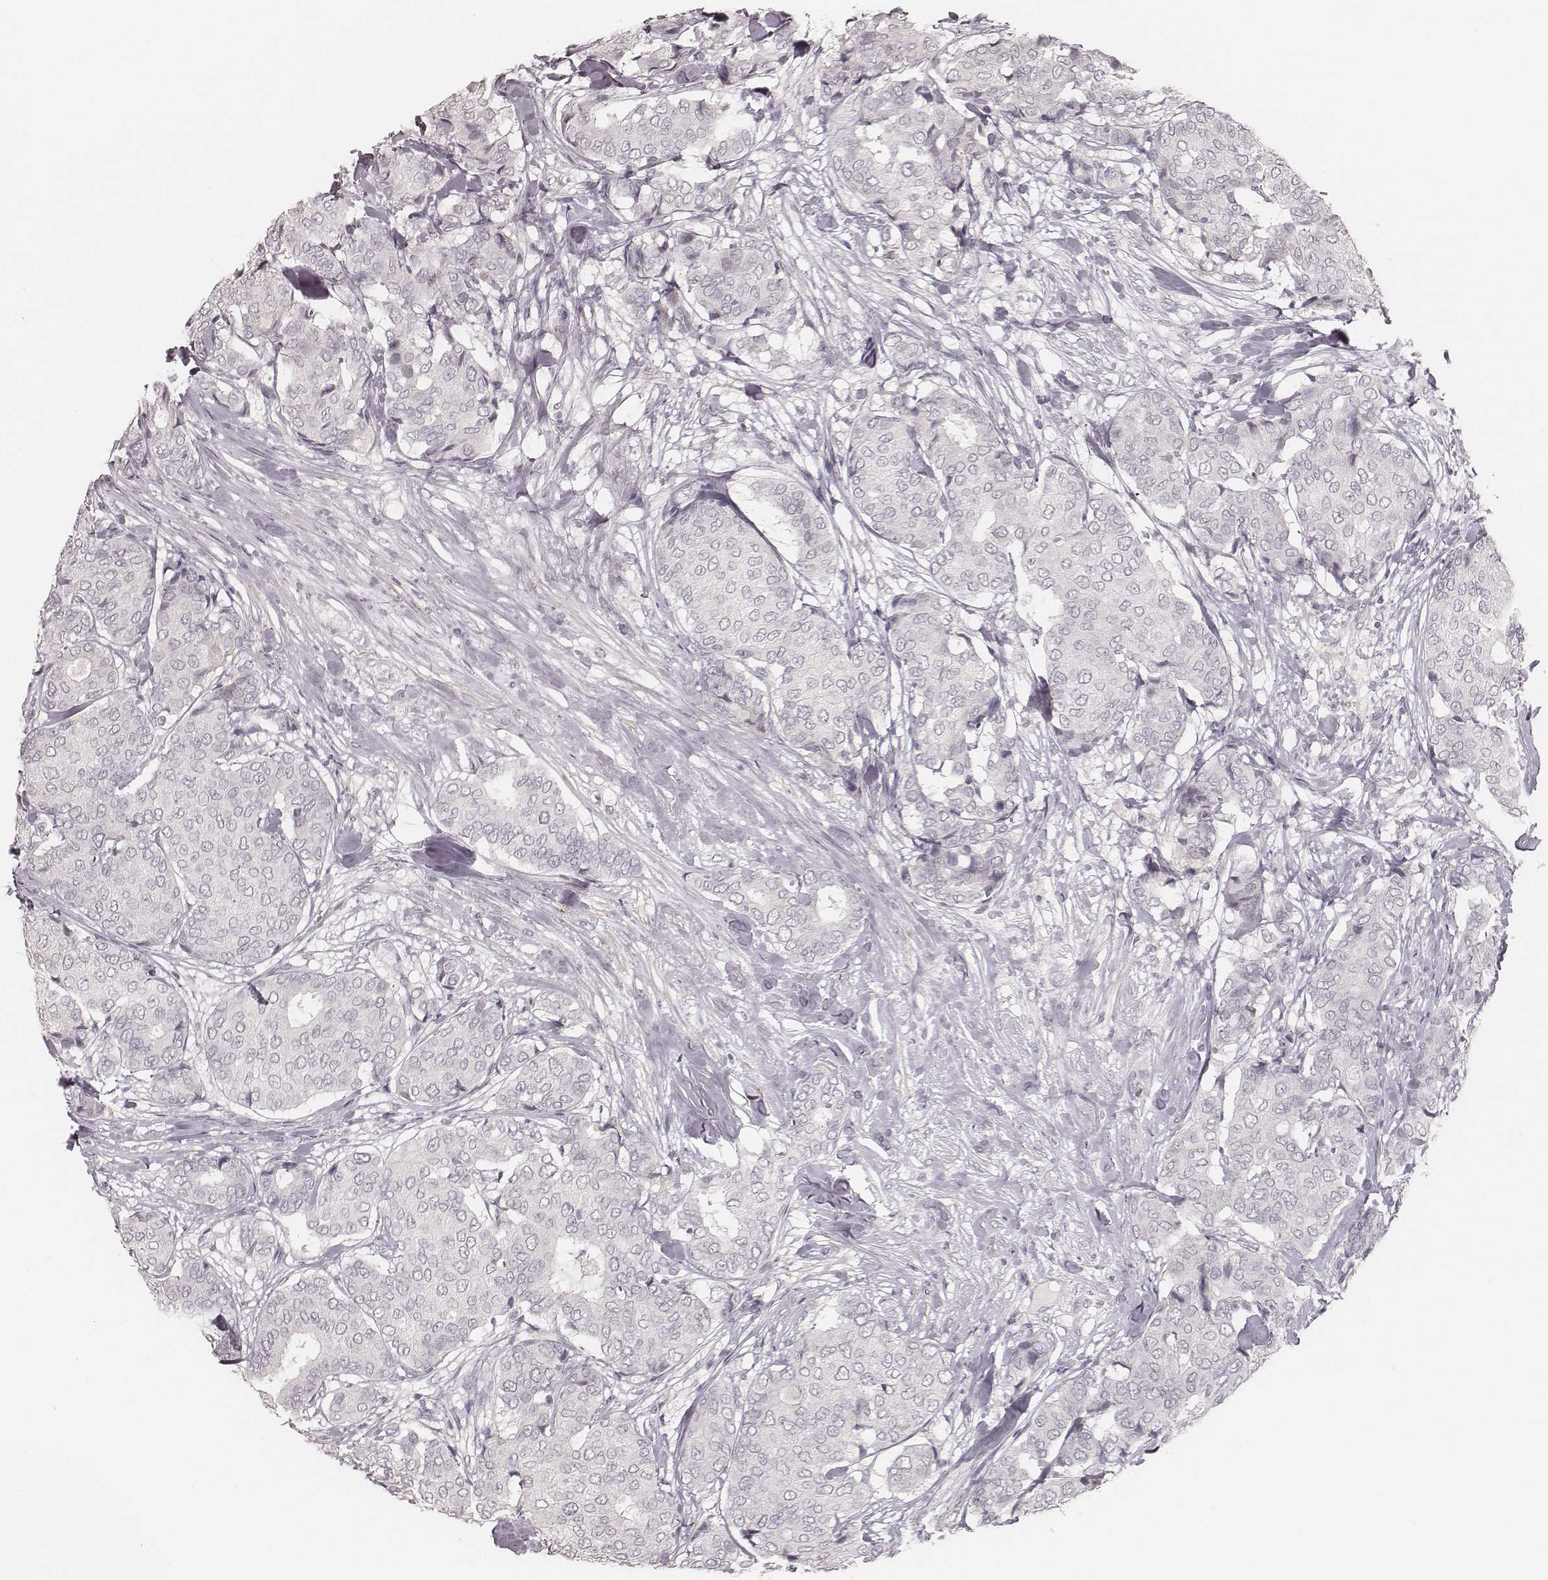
{"staining": {"intensity": "negative", "quantity": "none", "location": "none"}, "tissue": "breast cancer", "cell_type": "Tumor cells", "image_type": "cancer", "snomed": [{"axis": "morphology", "description": "Duct carcinoma"}, {"axis": "topography", "description": "Breast"}], "caption": "There is no significant expression in tumor cells of intraductal carcinoma (breast).", "gene": "MADCAM1", "patient": {"sex": "female", "age": 75}}